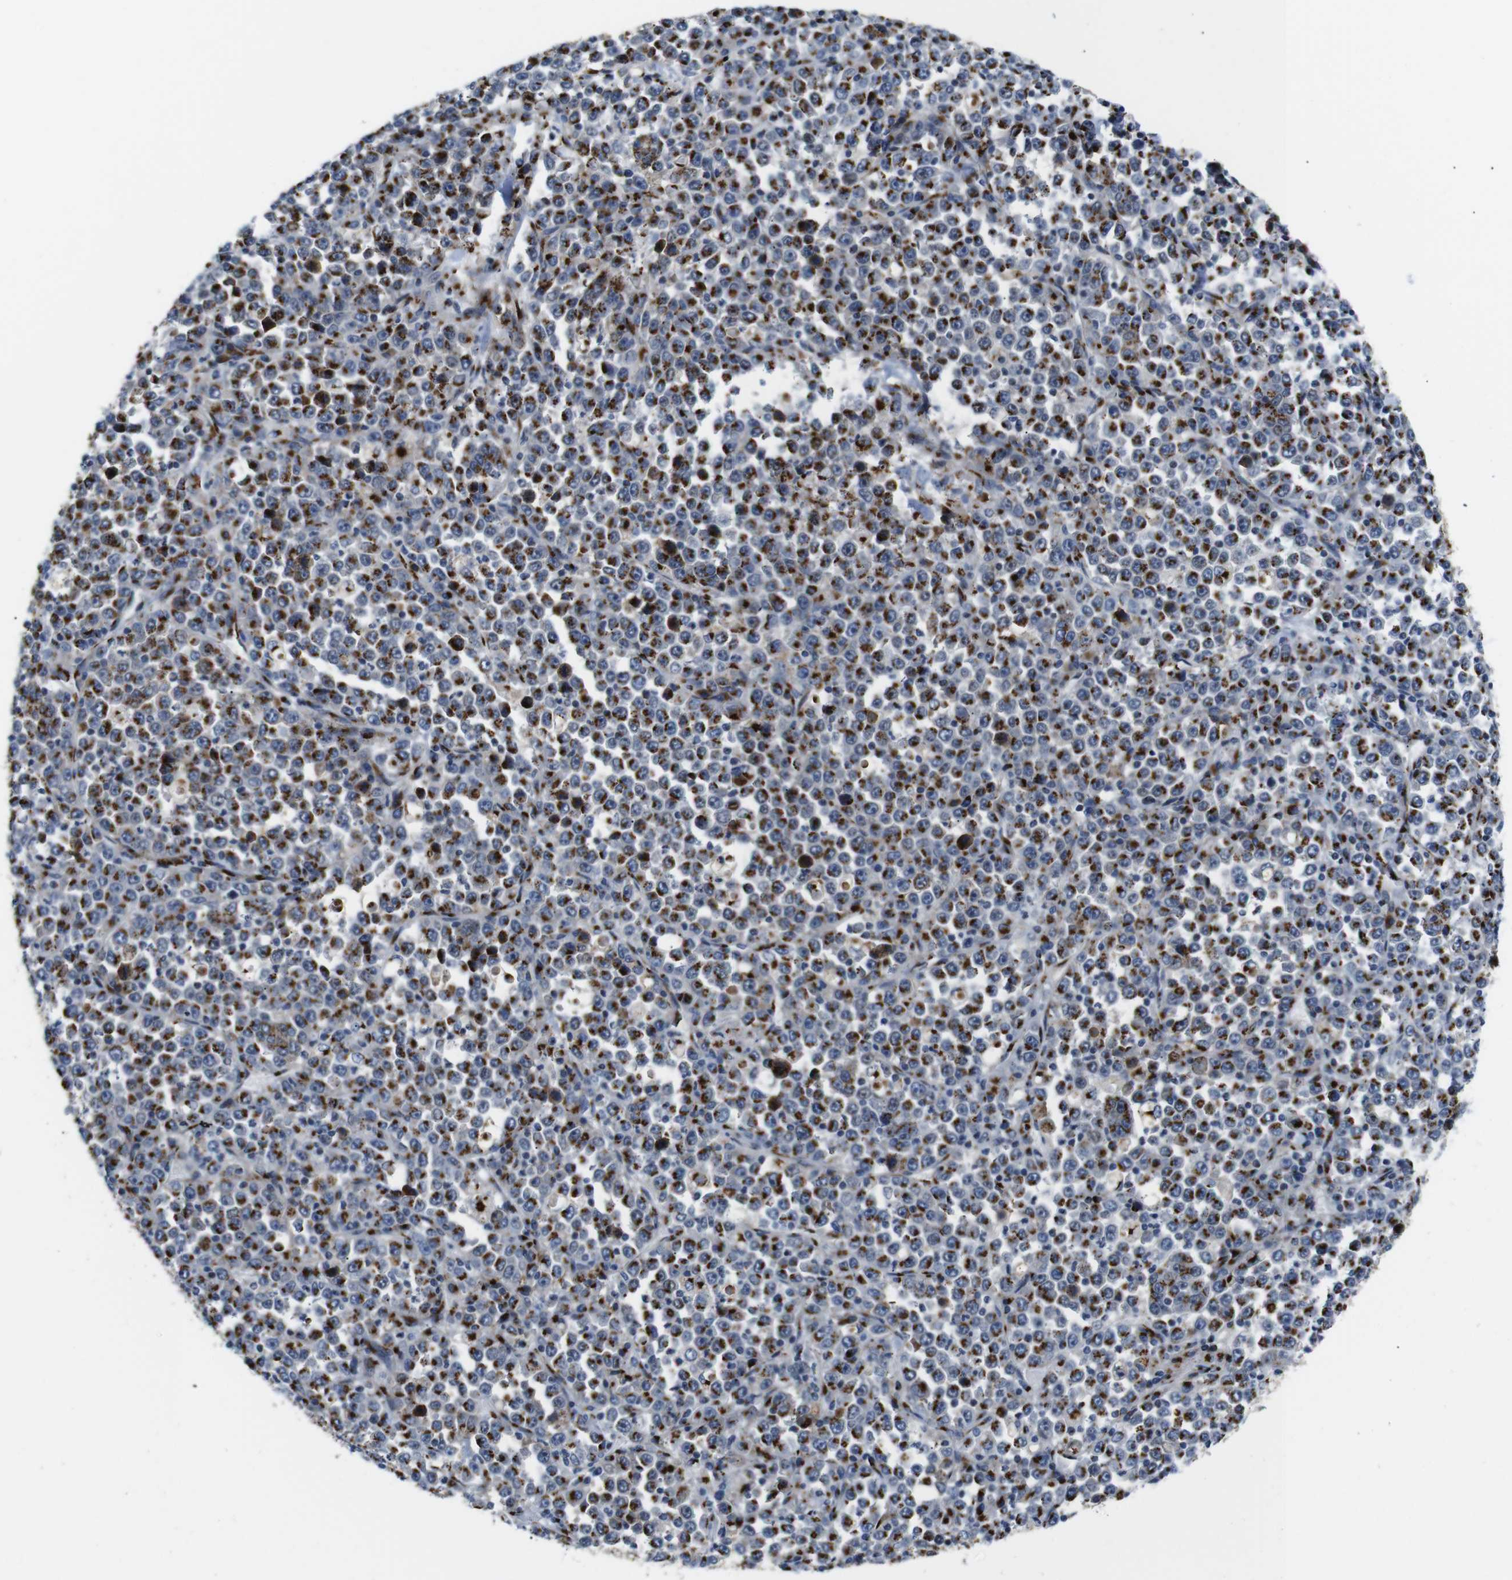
{"staining": {"intensity": "strong", "quantity": ">75%", "location": "cytoplasmic/membranous"}, "tissue": "stomach cancer", "cell_type": "Tumor cells", "image_type": "cancer", "snomed": [{"axis": "morphology", "description": "Normal tissue, NOS"}, {"axis": "morphology", "description": "Adenocarcinoma, NOS"}, {"axis": "topography", "description": "Stomach, upper"}, {"axis": "topography", "description": "Stomach"}], "caption": "Immunohistochemistry of human stomach cancer (adenocarcinoma) displays high levels of strong cytoplasmic/membranous expression in about >75% of tumor cells.", "gene": "TGOLN2", "patient": {"sex": "male", "age": 59}}